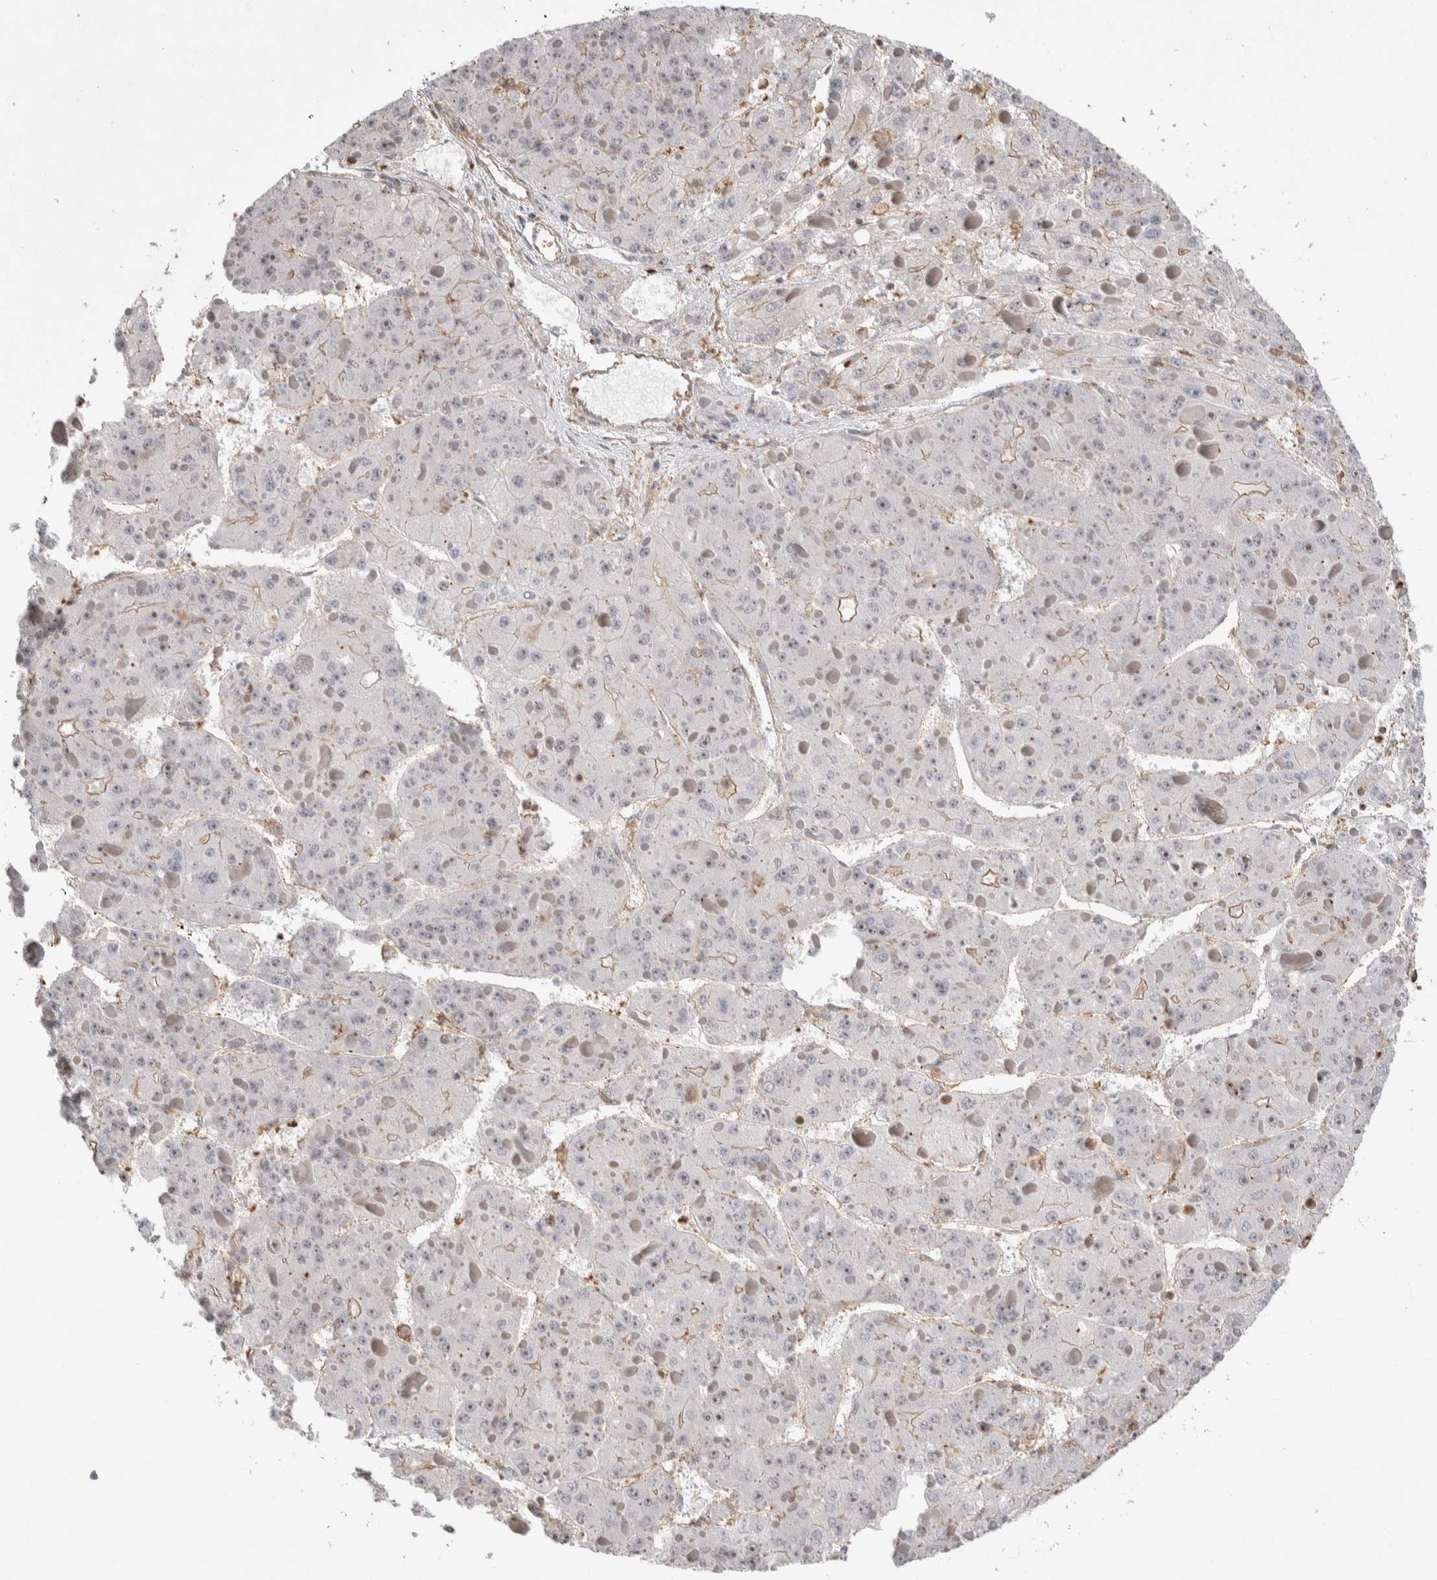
{"staining": {"intensity": "weak", "quantity": "<25%", "location": "cytoplasmic/membranous"}, "tissue": "liver cancer", "cell_type": "Tumor cells", "image_type": "cancer", "snomed": [{"axis": "morphology", "description": "Carcinoma, Hepatocellular, NOS"}, {"axis": "topography", "description": "Liver"}], "caption": "Liver cancer (hepatocellular carcinoma) stained for a protein using immunohistochemistry (IHC) reveals no expression tumor cells.", "gene": "ZNF704", "patient": {"sex": "female", "age": 73}}